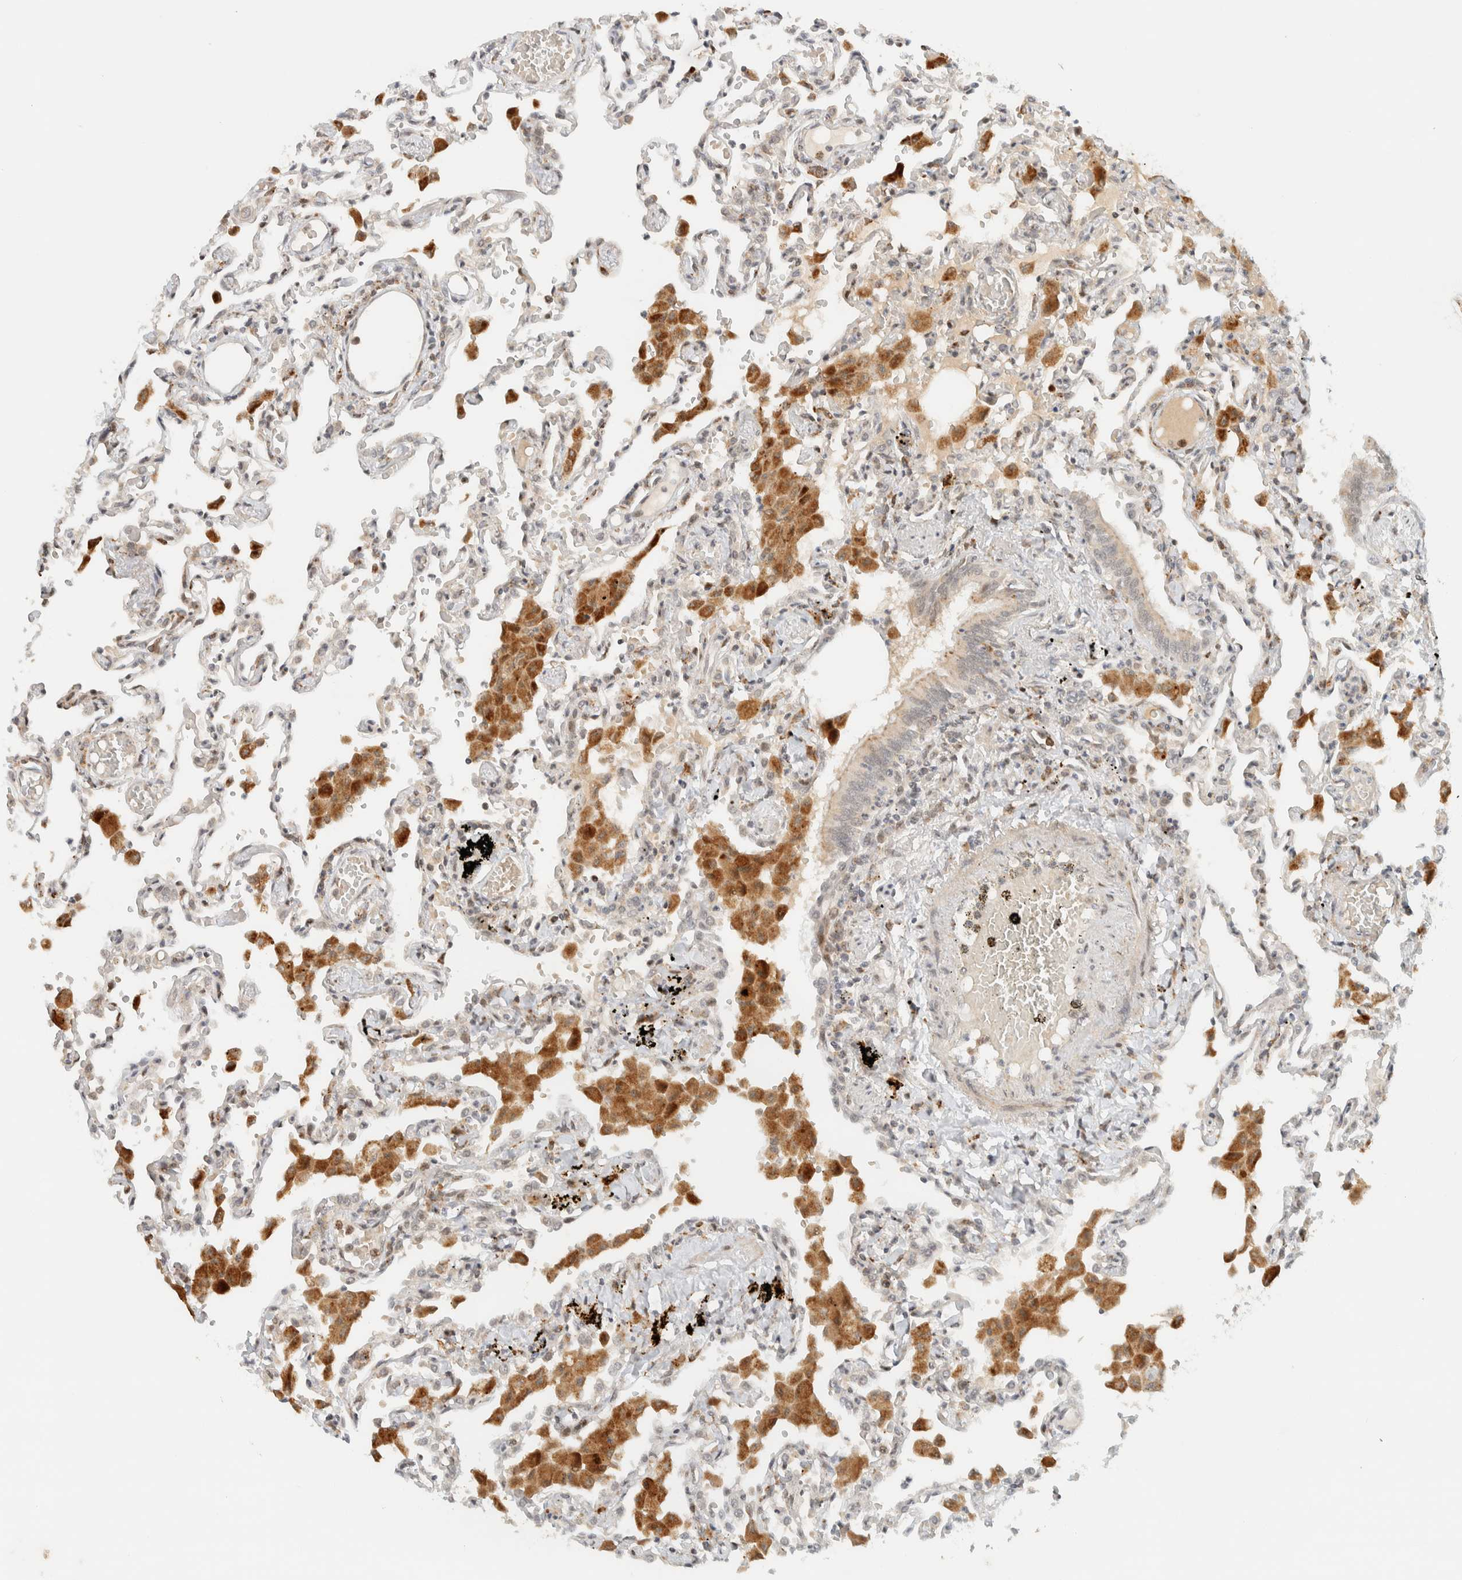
{"staining": {"intensity": "moderate", "quantity": "<25%", "location": "cytoplasmic/membranous"}, "tissue": "lung", "cell_type": "Alveolar cells", "image_type": "normal", "snomed": [{"axis": "morphology", "description": "Normal tissue, NOS"}, {"axis": "topography", "description": "Bronchus"}, {"axis": "topography", "description": "Lung"}], "caption": "Immunohistochemical staining of benign human lung exhibits low levels of moderate cytoplasmic/membranous staining in about <25% of alveolar cells. (IHC, brightfield microscopy, high magnification).", "gene": "ITPRID1", "patient": {"sex": "female", "age": 49}}